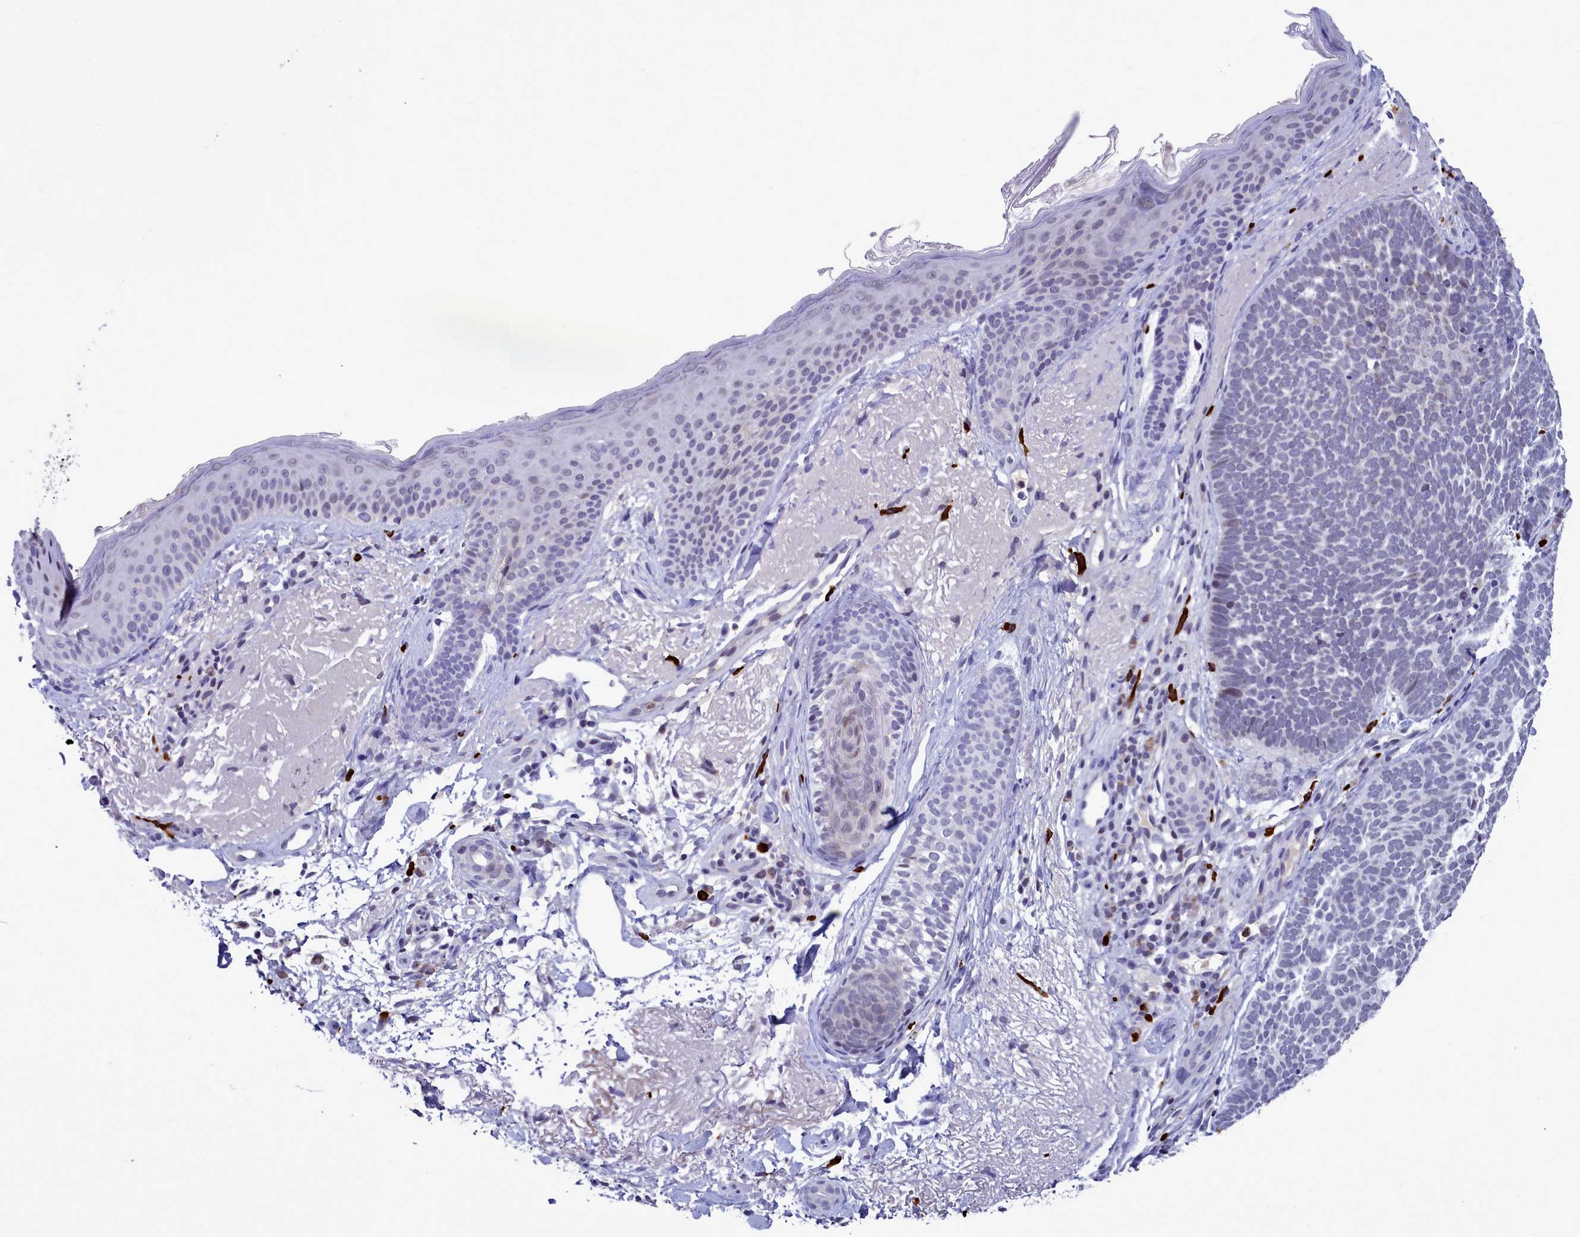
{"staining": {"intensity": "negative", "quantity": "none", "location": "none"}, "tissue": "skin cancer", "cell_type": "Tumor cells", "image_type": "cancer", "snomed": [{"axis": "morphology", "description": "Basal cell carcinoma"}, {"axis": "topography", "description": "Skin"}], "caption": "Immunohistochemistry (IHC) image of human basal cell carcinoma (skin) stained for a protein (brown), which demonstrates no staining in tumor cells.", "gene": "POM121L2", "patient": {"sex": "female", "age": 77}}